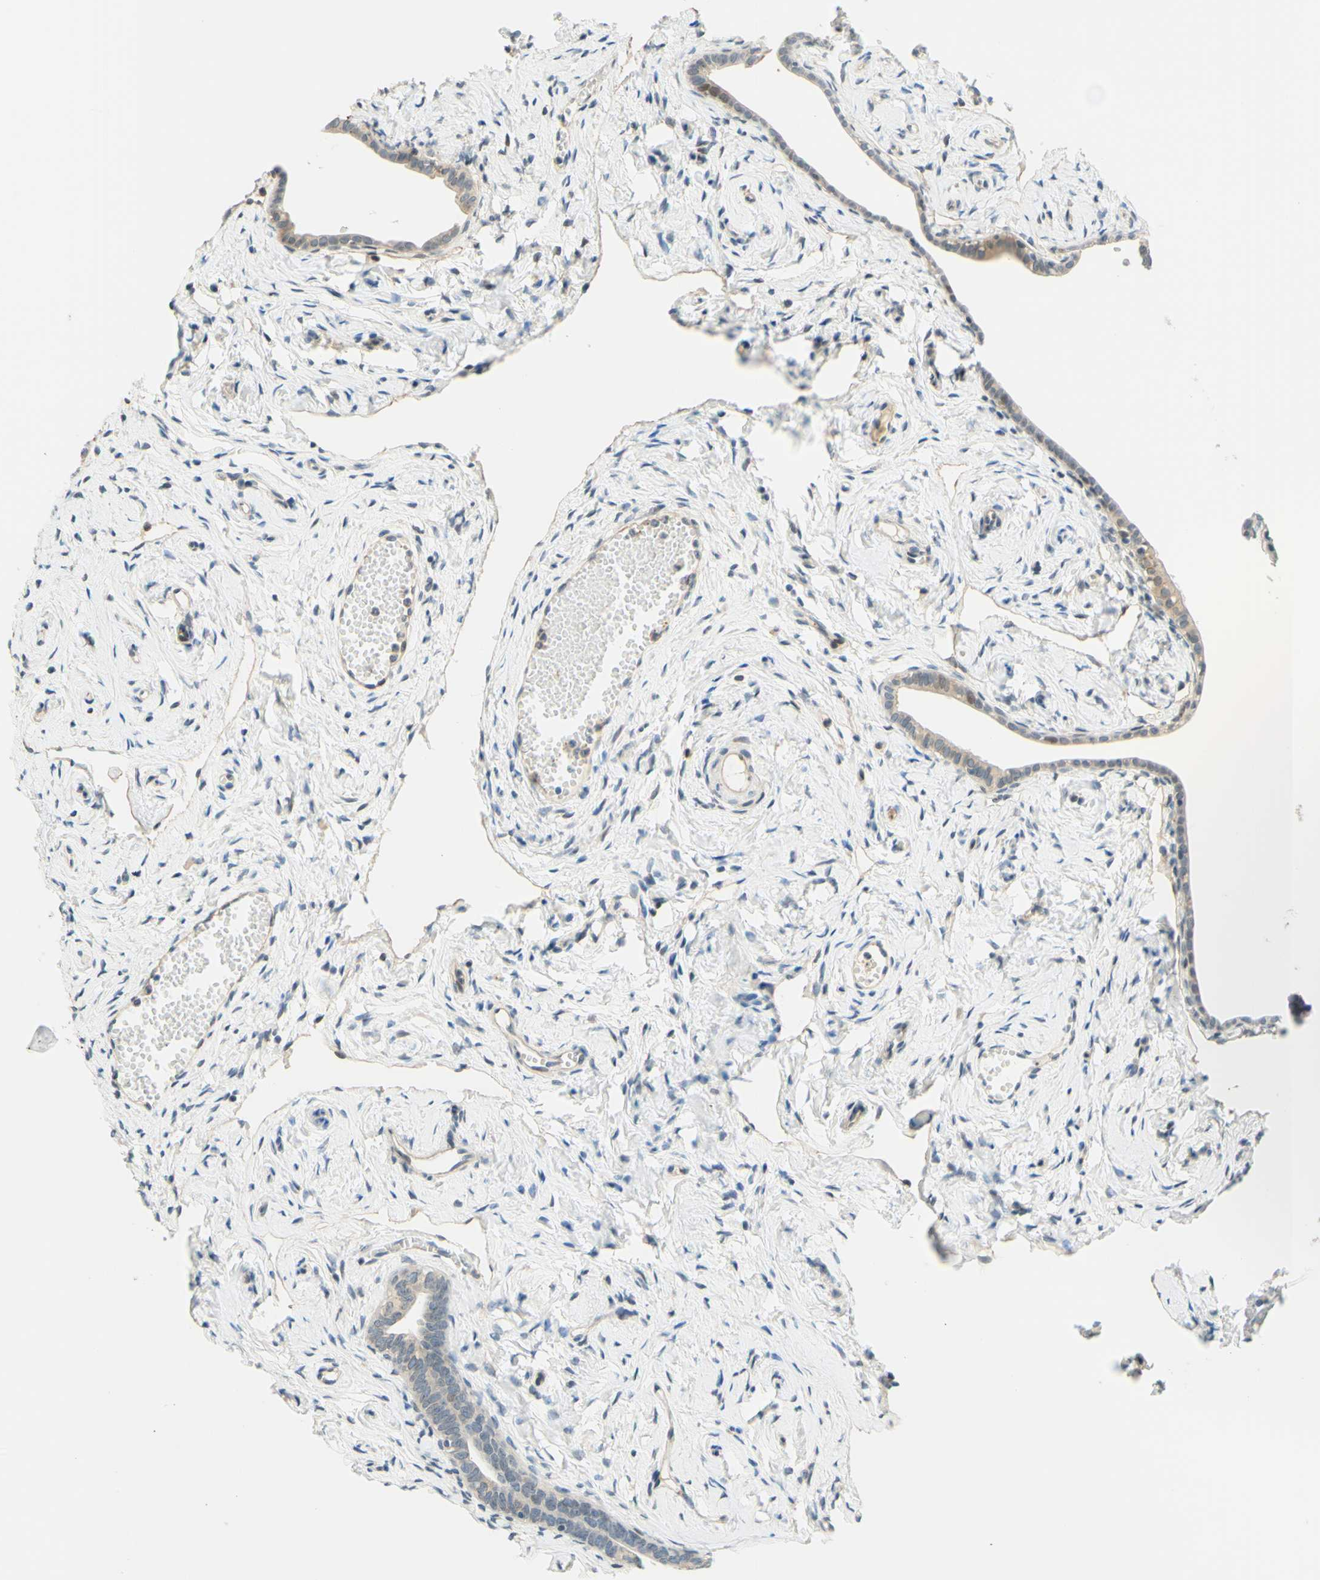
{"staining": {"intensity": "weak", "quantity": "25%-75%", "location": "cytoplasmic/membranous"}, "tissue": "fallopian tube", "cell_type": "Glandular cells", "image_type": "normal", "snomed": [{"axis": "morphology", "description": "Normal tissue, NOS"}, {"axis": "topography", "description": "Fallopian tube"}], "caption": "Immunohistochemical staining of benign human fallopian tube exhibits 25%-75% levels of weak cytoplasmic/membranous protein staining in approximately 25%-75% of glandular cells.", "gene": "C2CD2L", "patient": {"sex": "female", "age": 71}}